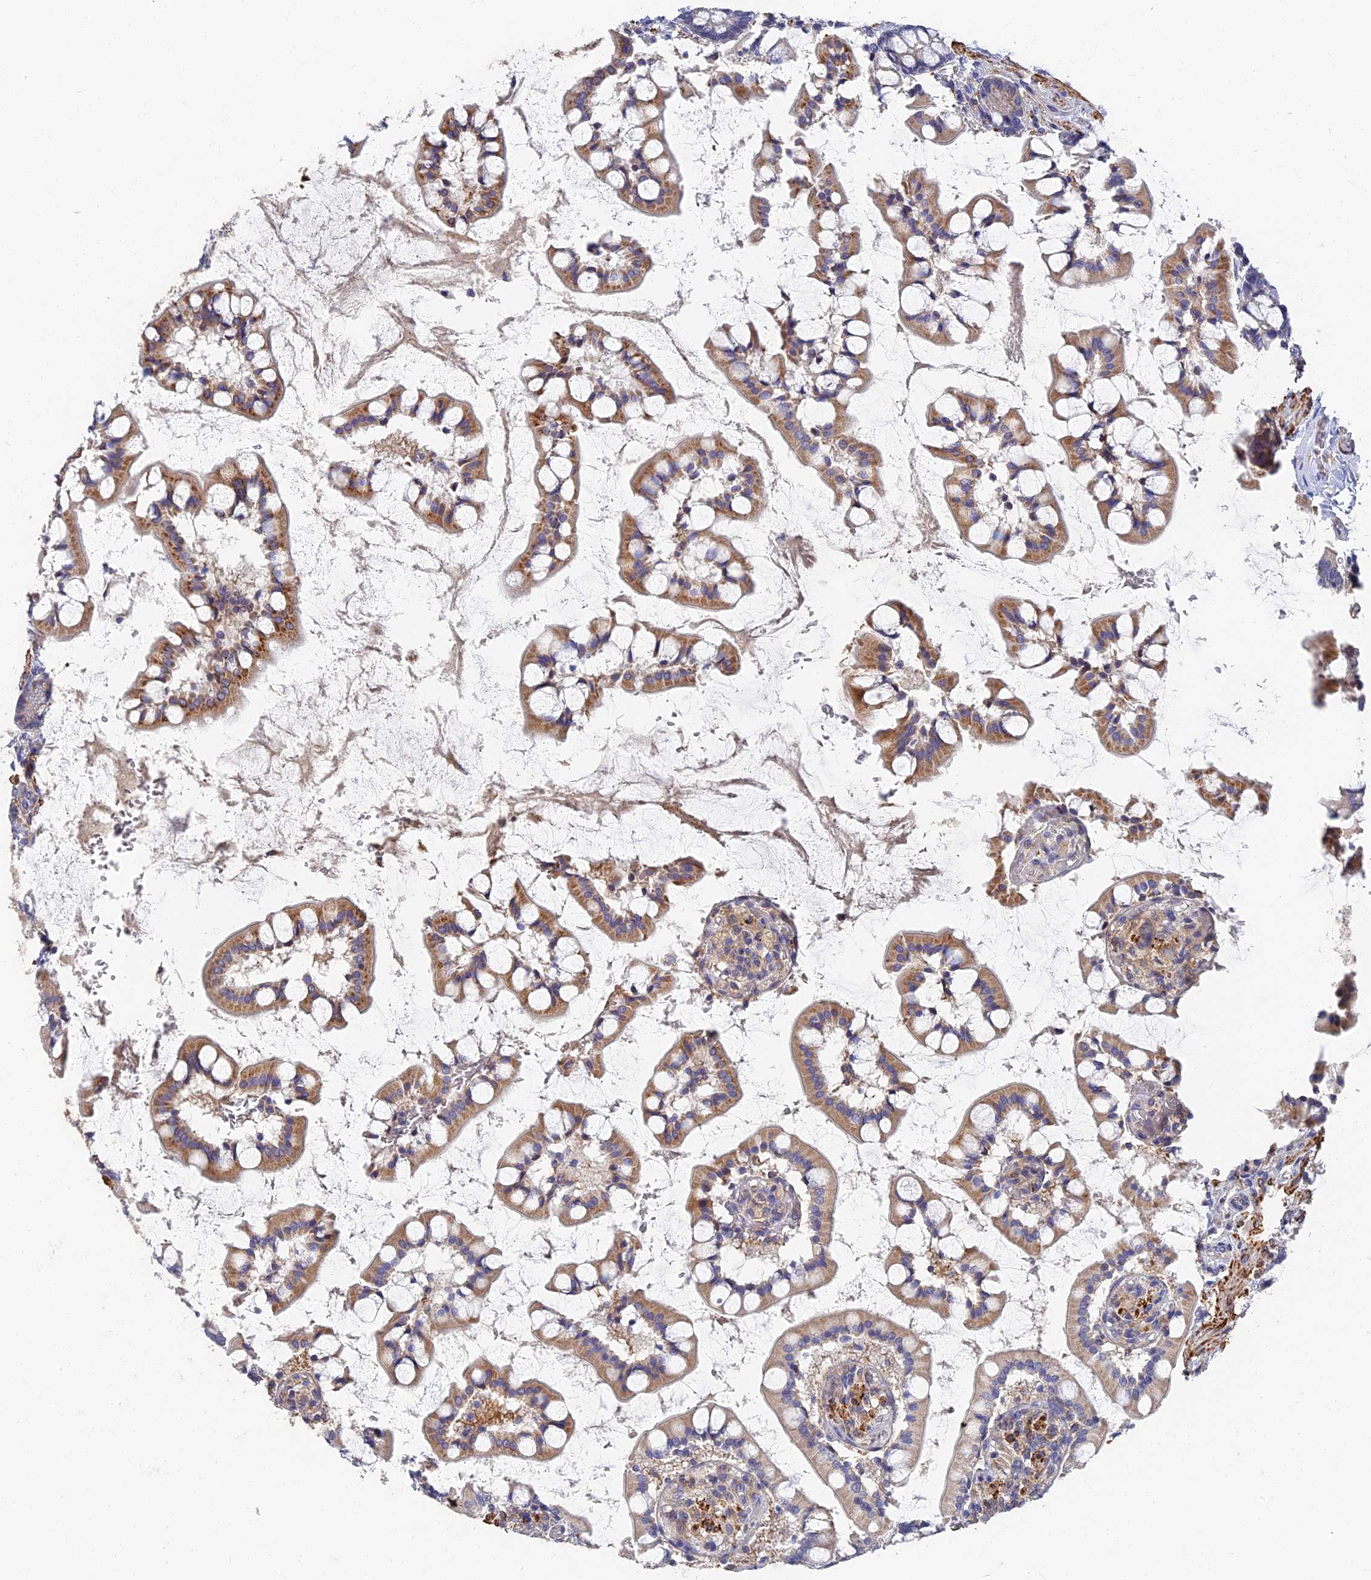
{"staining": {"intensity": "moderate", "quantity": ">75%", "location": "cytoplasmic/membranous"}, "tissue": "small intestine", "cell_type": "Glandular cells", "image_type": "normal", "snomed": [{"axis": "morphology", "description": "Normal tissue, NOS"}, {"axis": "topography", "description": "Small intestine"}], "caption": "A high-resolution micrograph shows immunohistochemistry staining of benign small intestine, which displays moderate cytoplasmic/membranous positivity in approximately >75% of glandular cells. (DAB (3,3'-diaminobenzidine) IHC with brightfield microscopy, high magnification).", "gene": "CCDC113", "patient": {"sex": "male", "age": 52}}